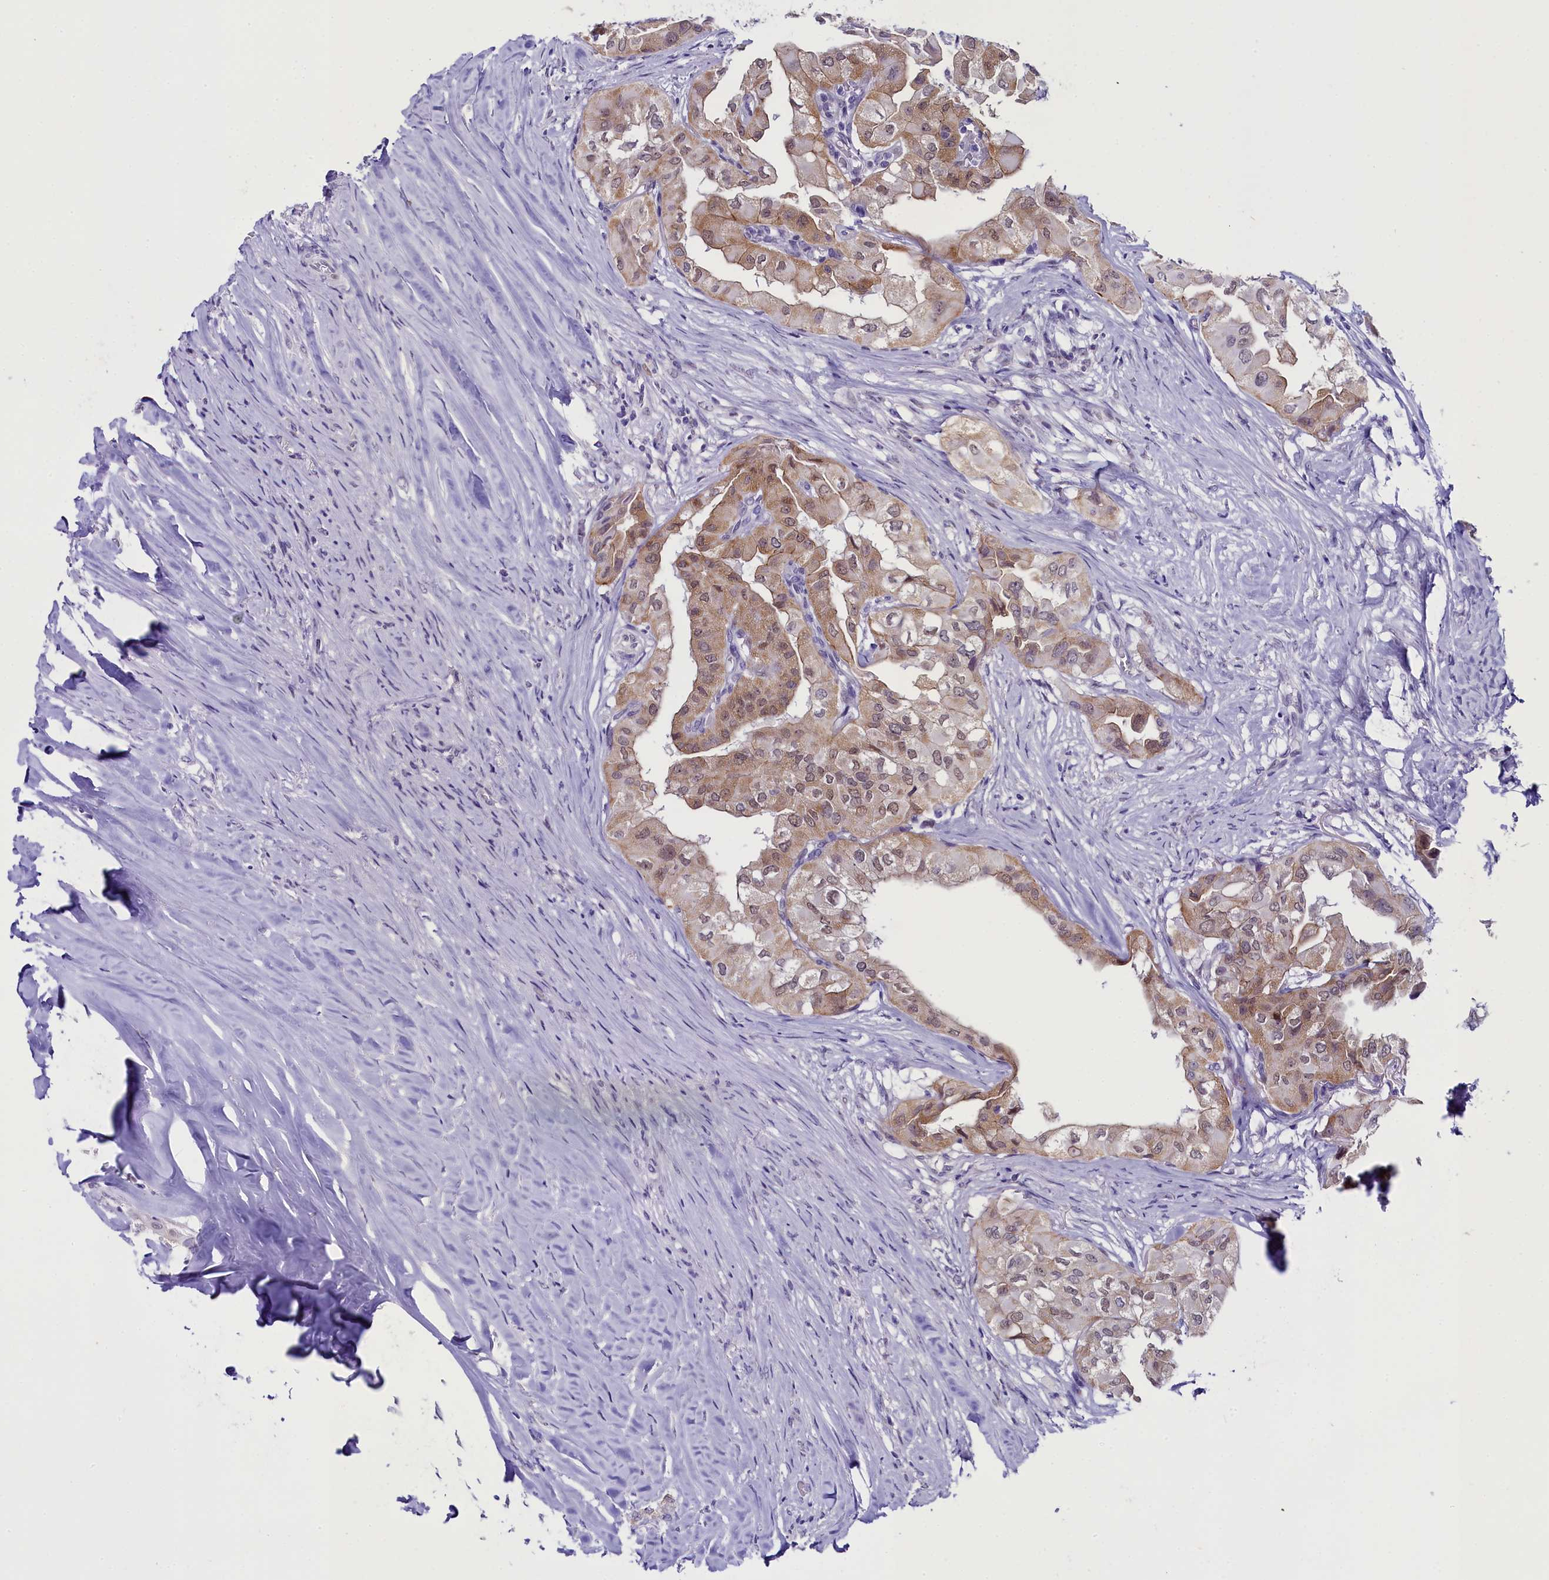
{"staining": {"intensity": "weak", "quantity": ">75%", "location": "cytoplasmic/membranous,nuclear"}, "tissue": "thyroid cancer", "cell_type": "Tumor cells", "image_type": "cancer", "snomed": [{"axis": "morphology", "description": "Papillary adenocarcinoma, NOS"}, {"axis": "topography", "description": "Thyroid gland"}], "caption": "Papillary adenocarcinoma (thyroid) was stained to show a protein in brown. There is low levels of weak cytoplasmic/membranous and nuclear staining in approximately >75% of tumor cells. (brown staining indicates protein expression, while blue staining denotes nuclei).", "gene": "OSGEP", "patient": {"sex": "female", "age": 59}}